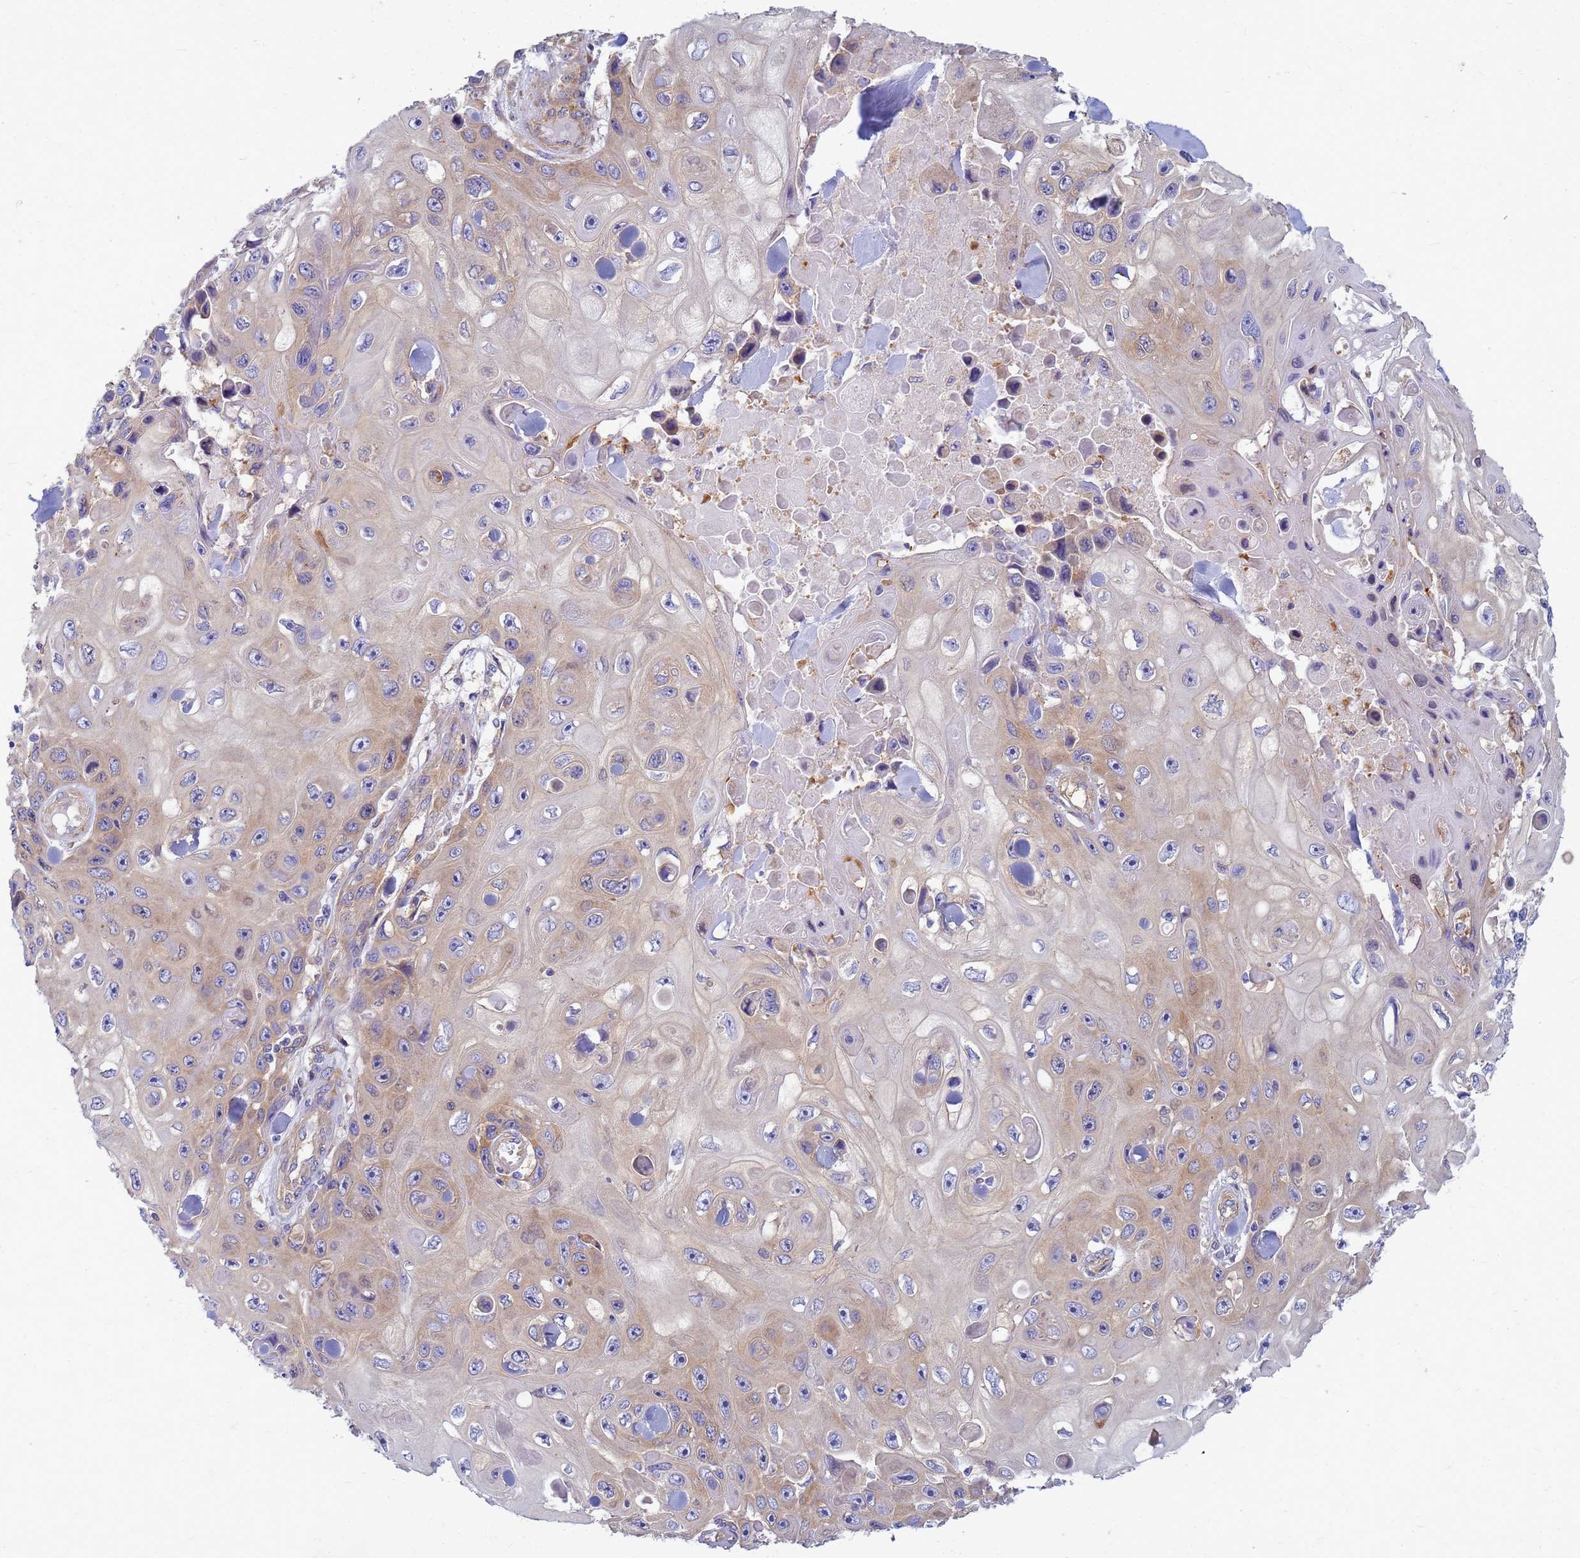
{"staining": {"intensity": "moderate", "quantity": "25%-75%", "location": "cytoplasmic/membranous"}, "tissue": "skin cancer", "cell_type": "Tumor cells", "image_type": "cancer", "snomed": [{"axis": "morphology", "description": "Squamous cell carcinoma, NOS"}, {"axis": "topography", "description": "Skin"}], "caption": "Skin squamous cell carcinoma tissue reveals moderate cytoplasmic/membranous staining in about 25%-75% of tumor cells, visualized by immunohistochemistry.", "gene": "EEA1", "patient": {"sex": "male", "age": 82}}